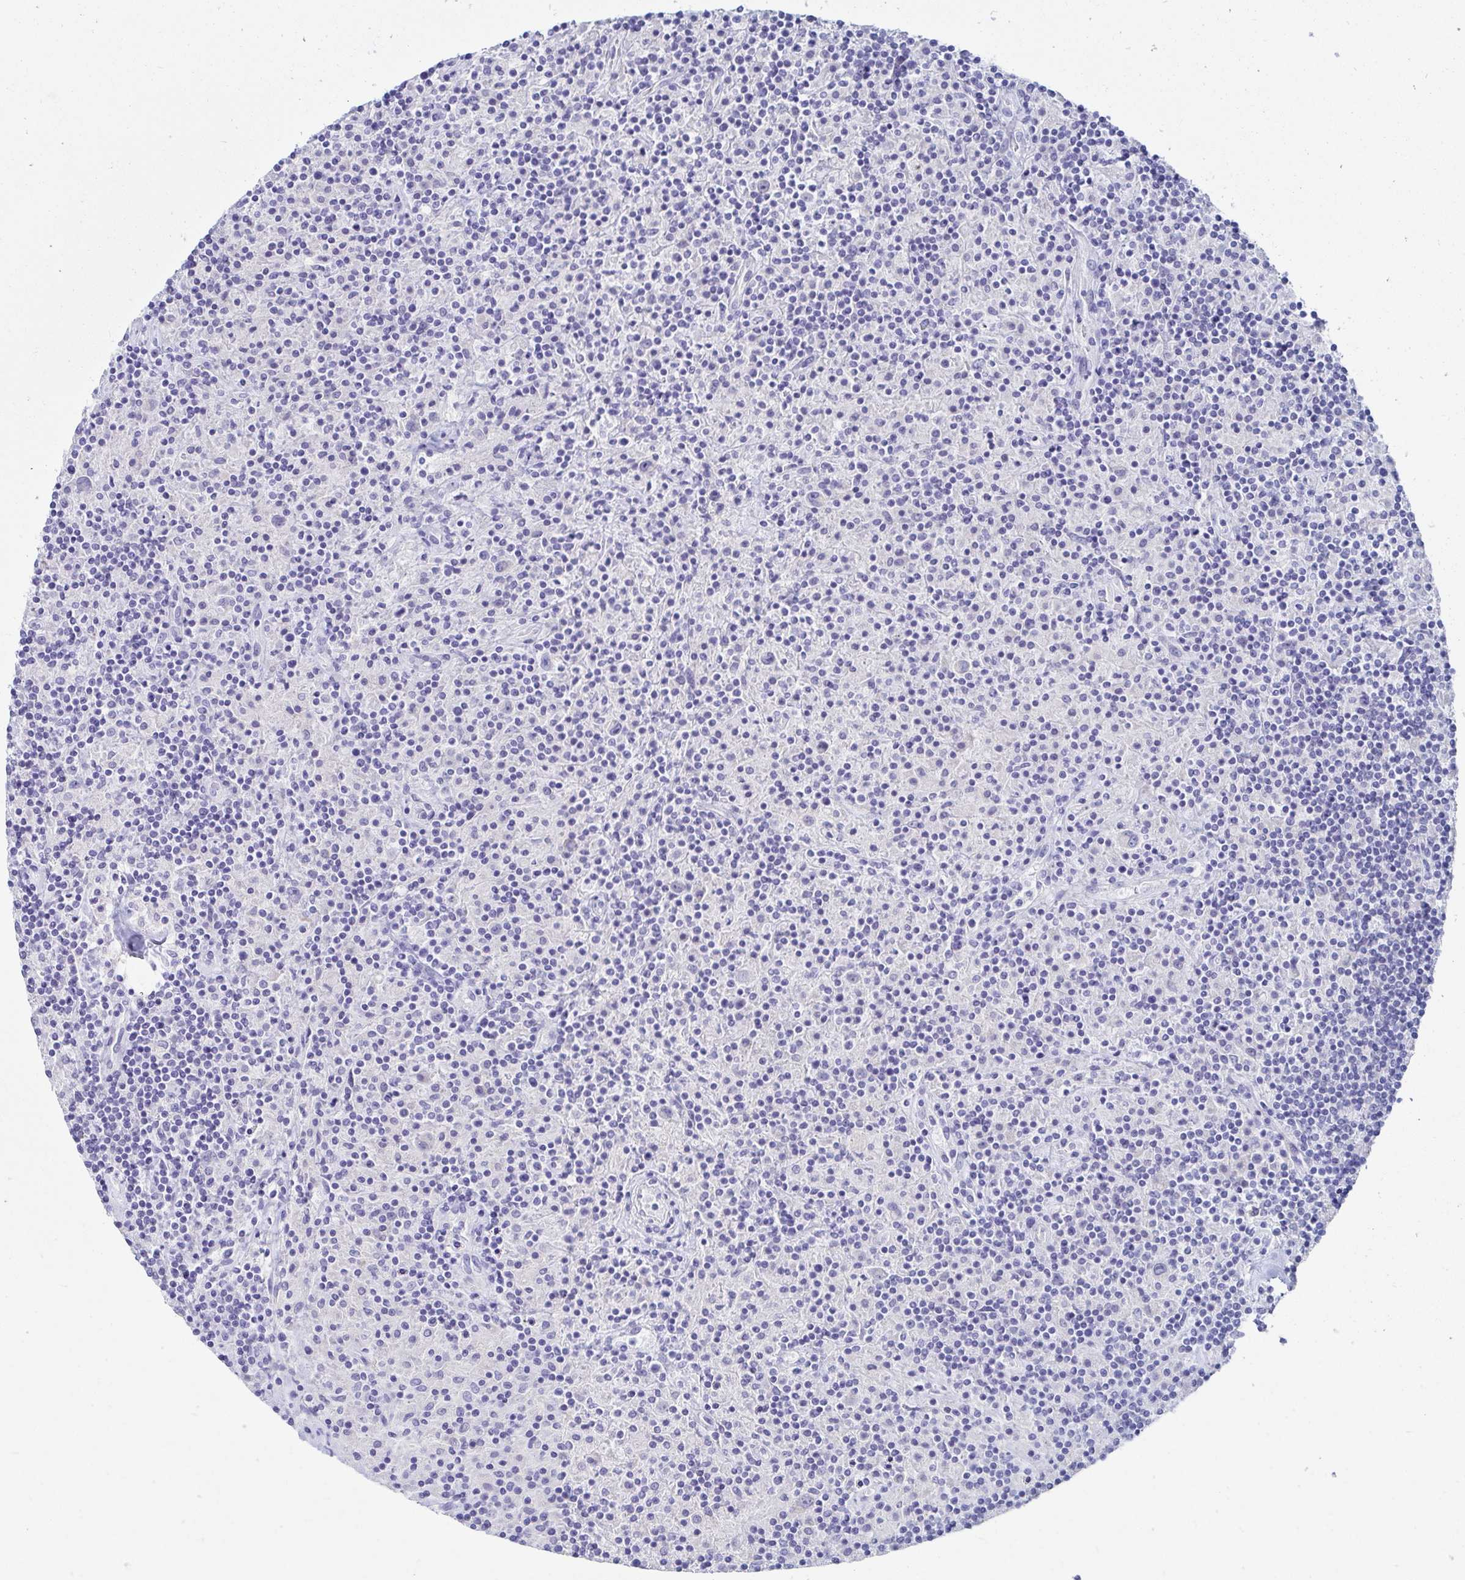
{"staining": {"intensity": "negative", "quantity": "none", "location": "none"}, "tissue": "lymphoma", "cell_type": "Tumor cells", "image_type": "cancer", "snomed": [{"axis": "morphology", "description": "Hodgkin's disease, NOS"}, {"axis": "topography", "description": "Lymph node"}], "caption": "There is no significant staining in tumor cells of lymphoma.", "gene": "C4orf17", "patient": {"sex": "male", "age": 70}}